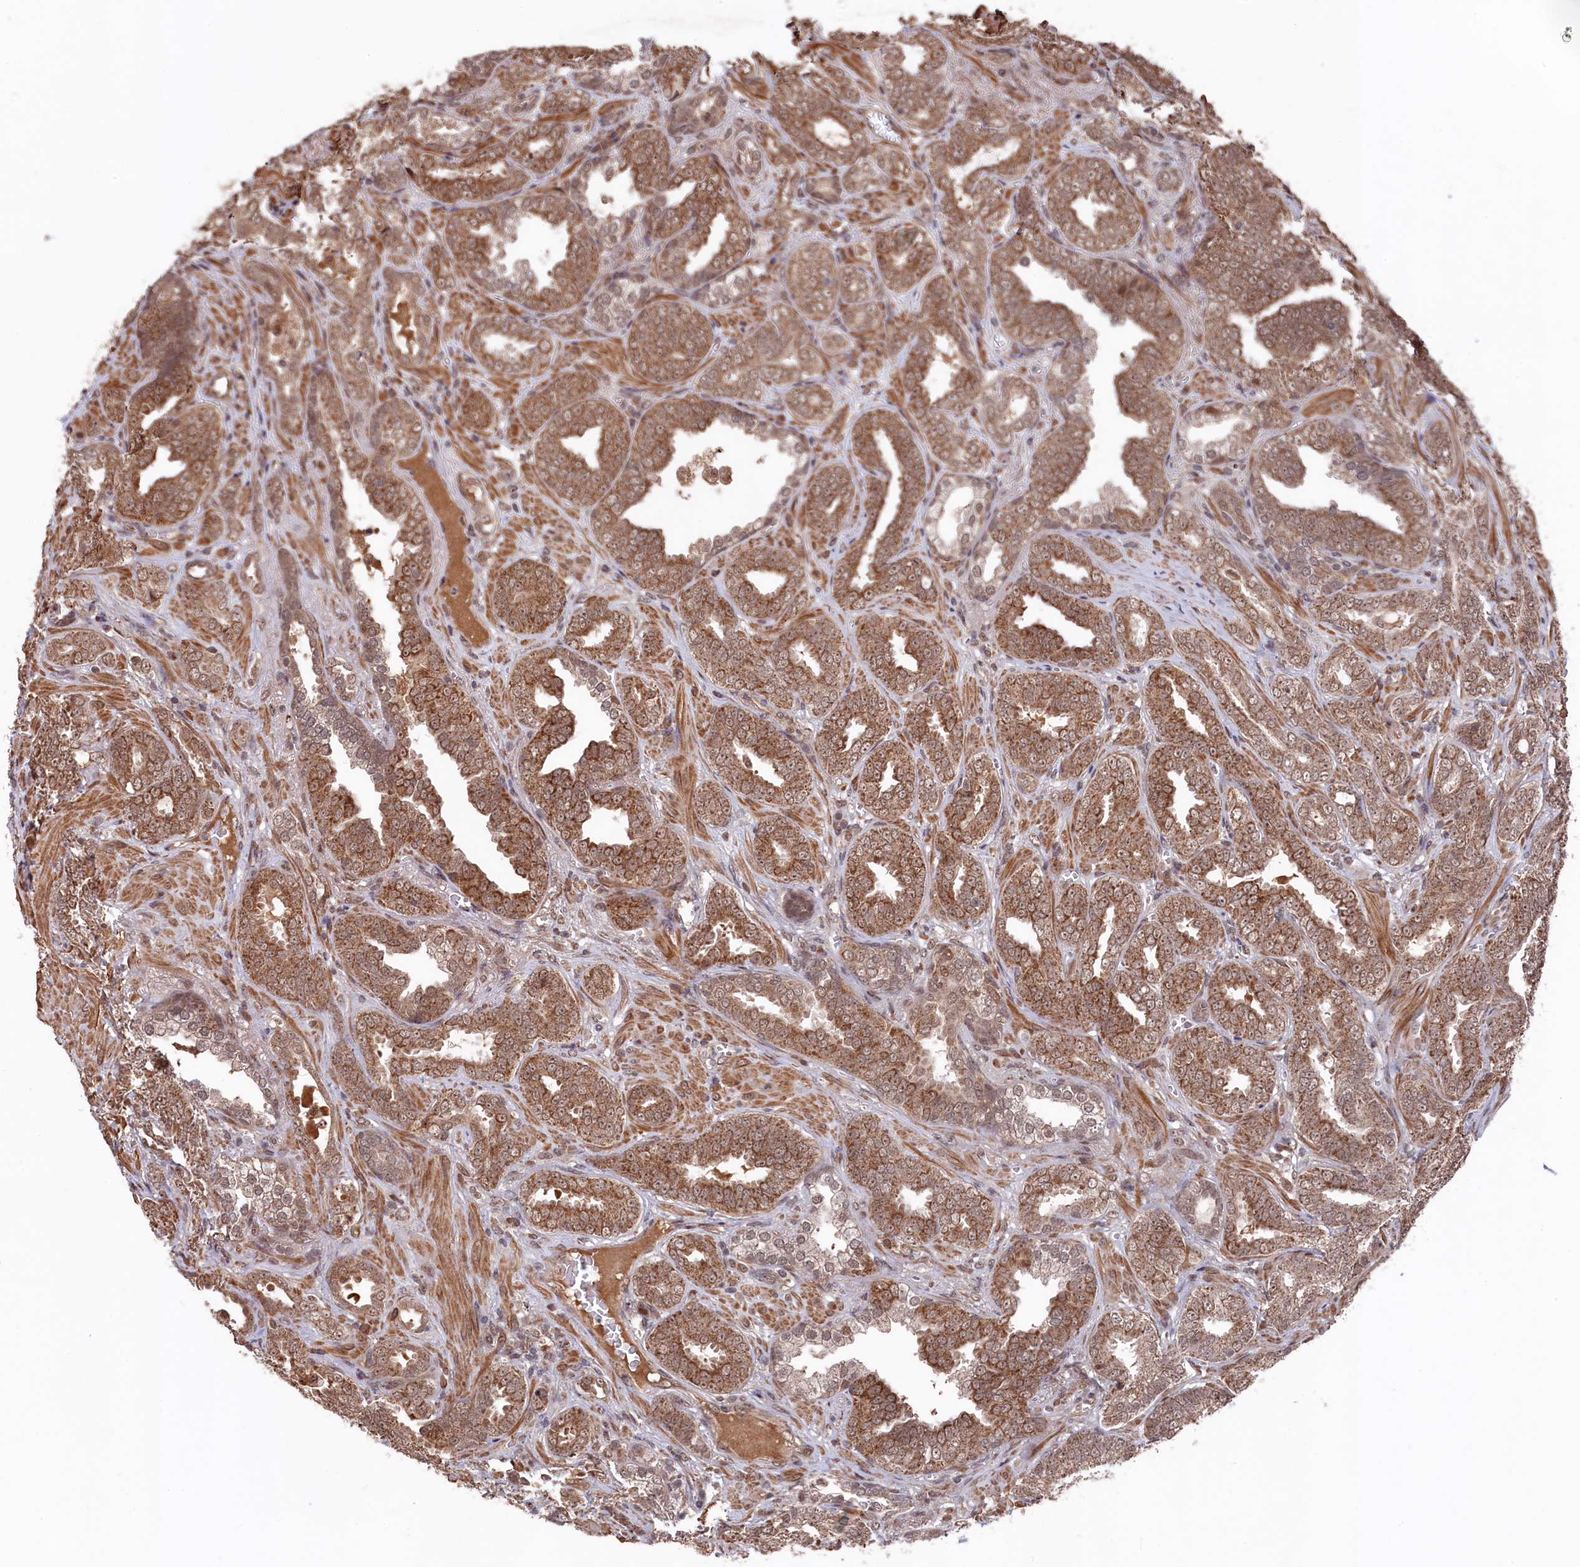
{"staining": {"intensity": "moderate", "quantity": ">75%", "location": "cytoplasmic/membranous"}, "tissue": "prostate cancer", "cell_type": "Tumor cells", "image_type": "cancer", "snomed": [{"axis": "morphology", "description": "Adenocarcinoma, High grade"}, {"axis": "topography", "description": "Prostate and seminal vesicle, NOS"}], "caption": "Prostate high-grade adenocarcinoma was stained to show a protein in brown. There is medium levels of moderate cytoplasmic/membranous expression in about >75% of tumor cells.", "gene": "CLPX", "patient": {"sex": "male", "age": 67}}